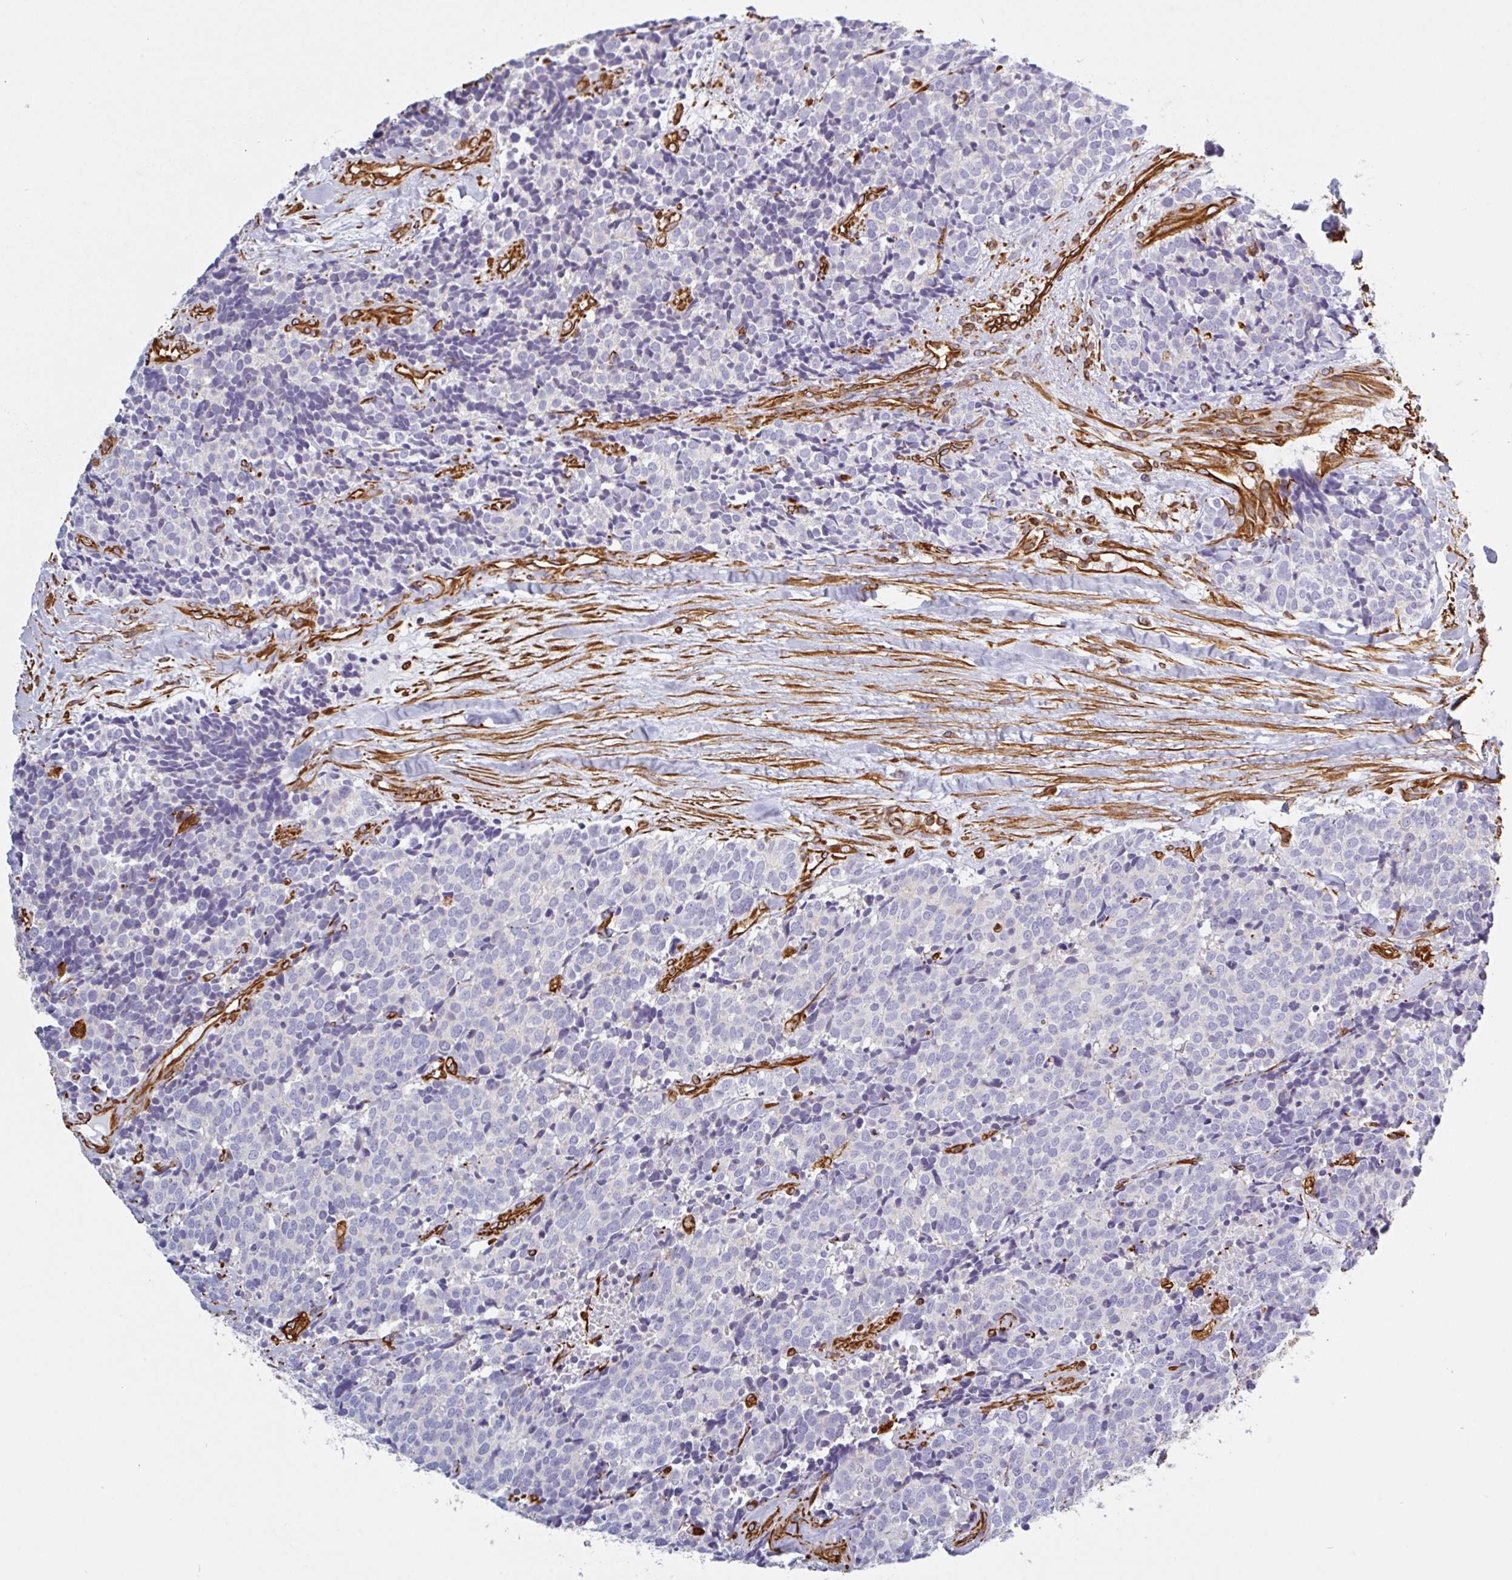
{"staining": {"intensity": "negative", "quantity": "none", "location": "none"}, "tissue": "carcinoid", "cell_type": "Tumor cells", "image_type": "cancer", "snomed": [{"axis": "morphology", "description": "Carcinoid, malignant, NOS"}, {"axis": "topography", "description": "Skin"}], "caption": "DAB (3,3'-diaminobenzidine) immunohistochemical staining of human carcinoid demonstrates no significant expression in tumor cells.", "gene": "PPFIA1", "patient": {"sex": "female", "age": 79}}